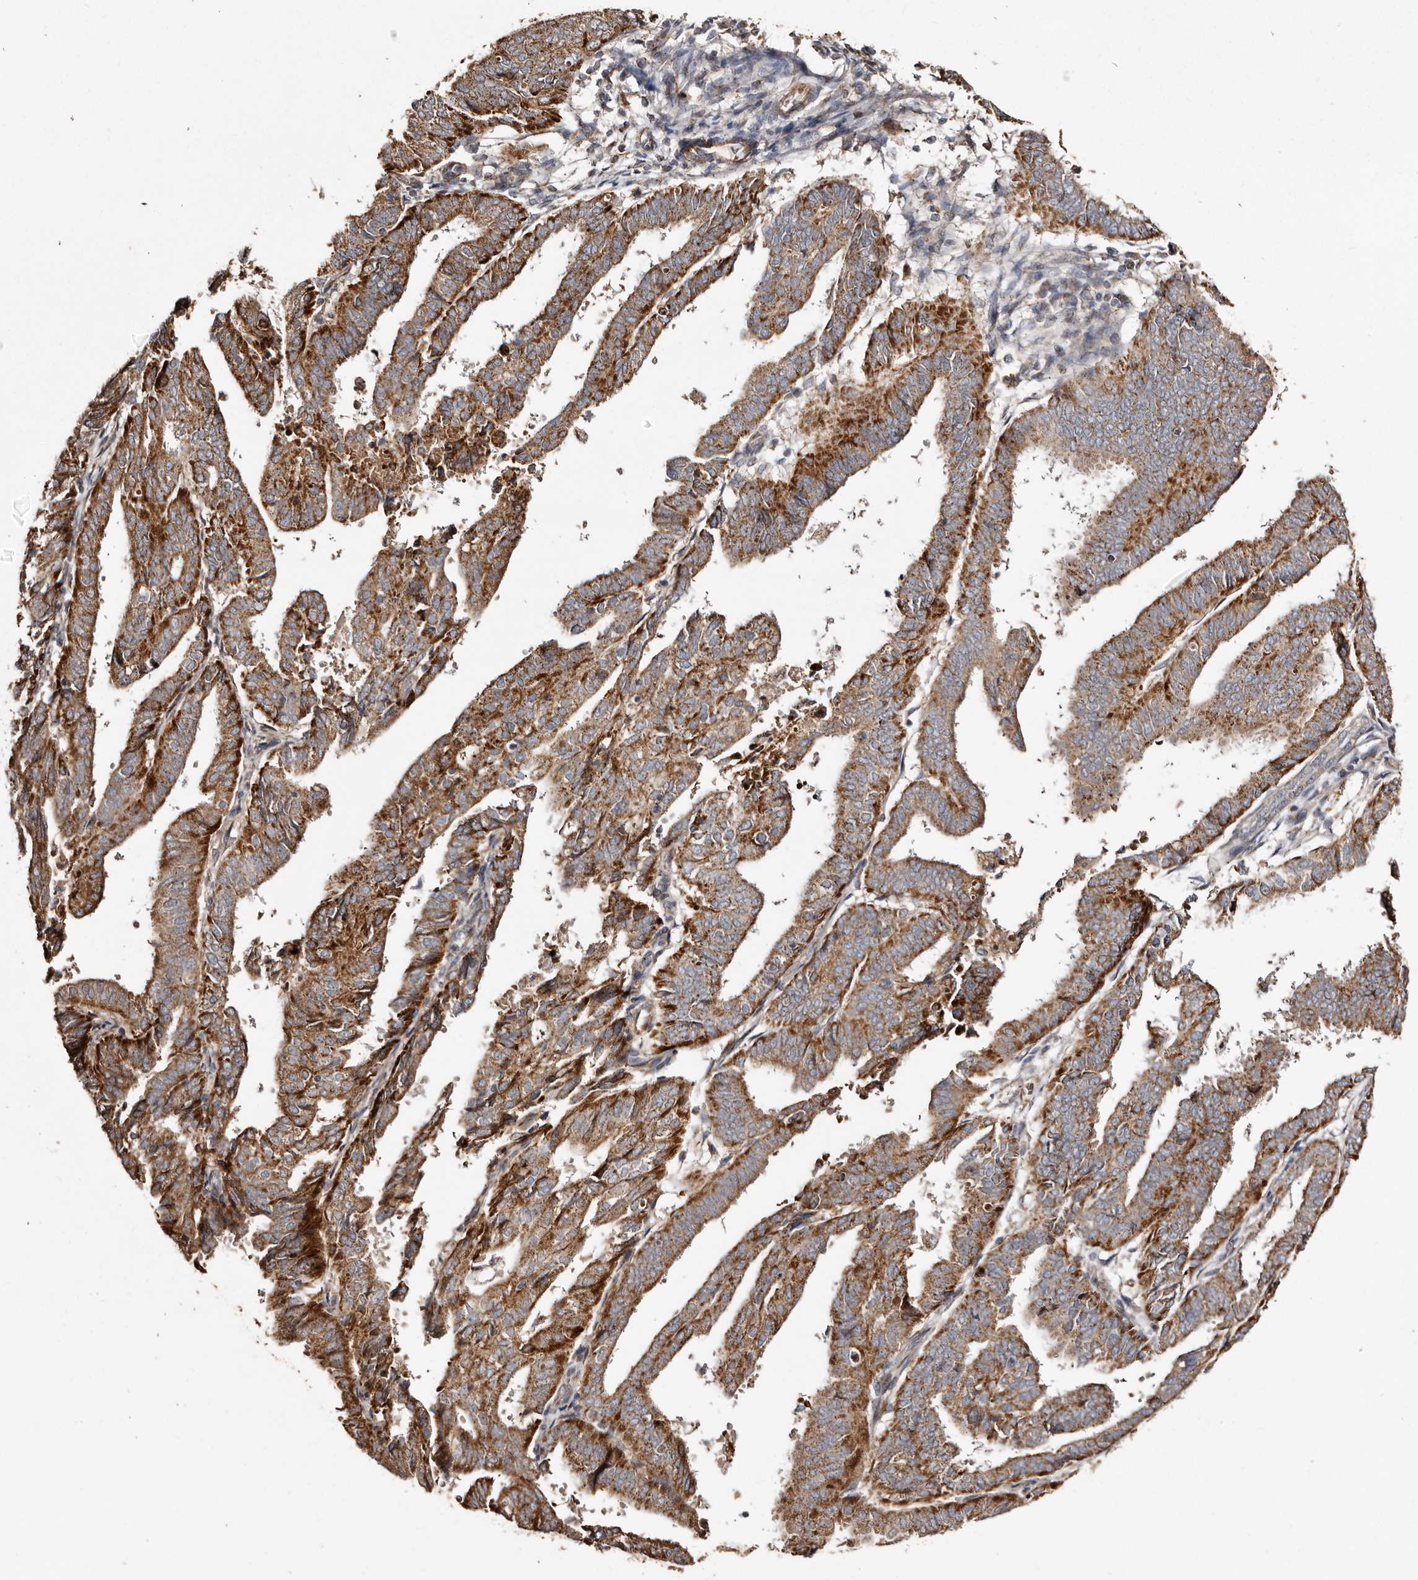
{"staining": {"intensity": "strong", "quantity": ">75%", "location": "cytoplasmic/membranous"}, "tissue": "endometrial cancer", "cell_type": "Tumor cells", "image_type": "cancer", "snomed": [{"axis": "morphology", "description": "Adenocarcinoma, NOS"}, {"axis": "topography", "description": "Uterus"}], "caption": "Immunohistochemical staining of human adenocarcinoma (endometrial) exhibits high levels of strong cytoplasmic/membranous positivity in approximately >75% of tumor cells. The staining was performed using DAB (3,3'-diaminobenzidine), with brown indicating positive protein expression. Nuclei are stained blue with hematoxylin.", "gene": "MACC1", "patient": {"sex": "female", "age": 77}}